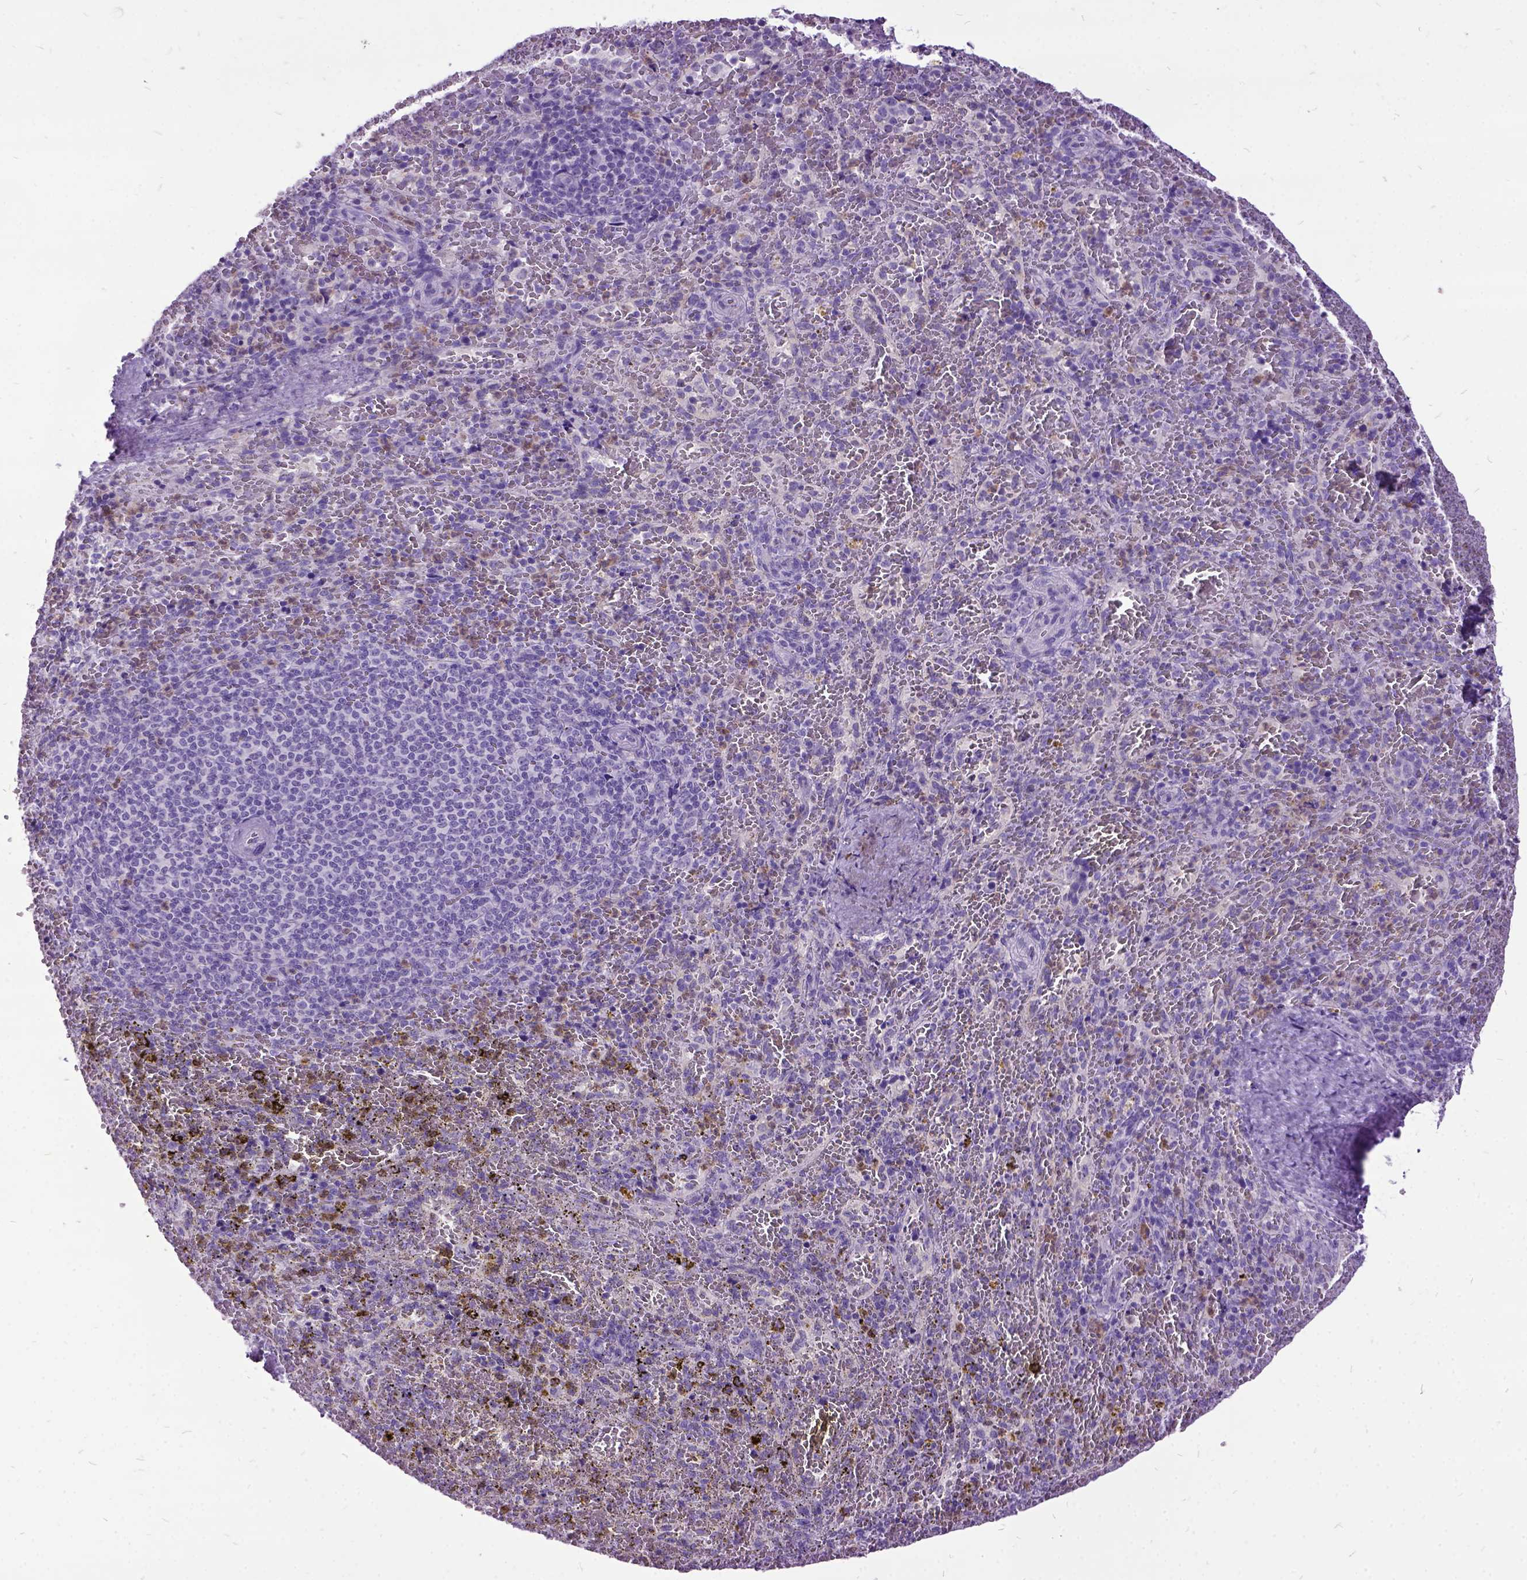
{"staining": {"intensity": "moderate", "quantity": "<25%", "location": "cytoplasmic/membranous"}, "tissue": "spleen", "cell_type": "Cells in red pulp", "image_type": "normal", "snomed": [{"axis": "morphology", "description": "Normal tissue, NOS"}, {"axis": "topography", "description": "Spleen"}], "caption": "Immunohistochemistry (IHC) histopathology image of unremarkable spleen: human spleen stained using IHC exhibits low levels of moderate protein expression localized specifically in the cytoplasmic/membranous of cells in red pulp, appearing as a cytoplasmic/membranous brown color.", "gene": "MME", "patient": {"sex": "female", "age": 50}}